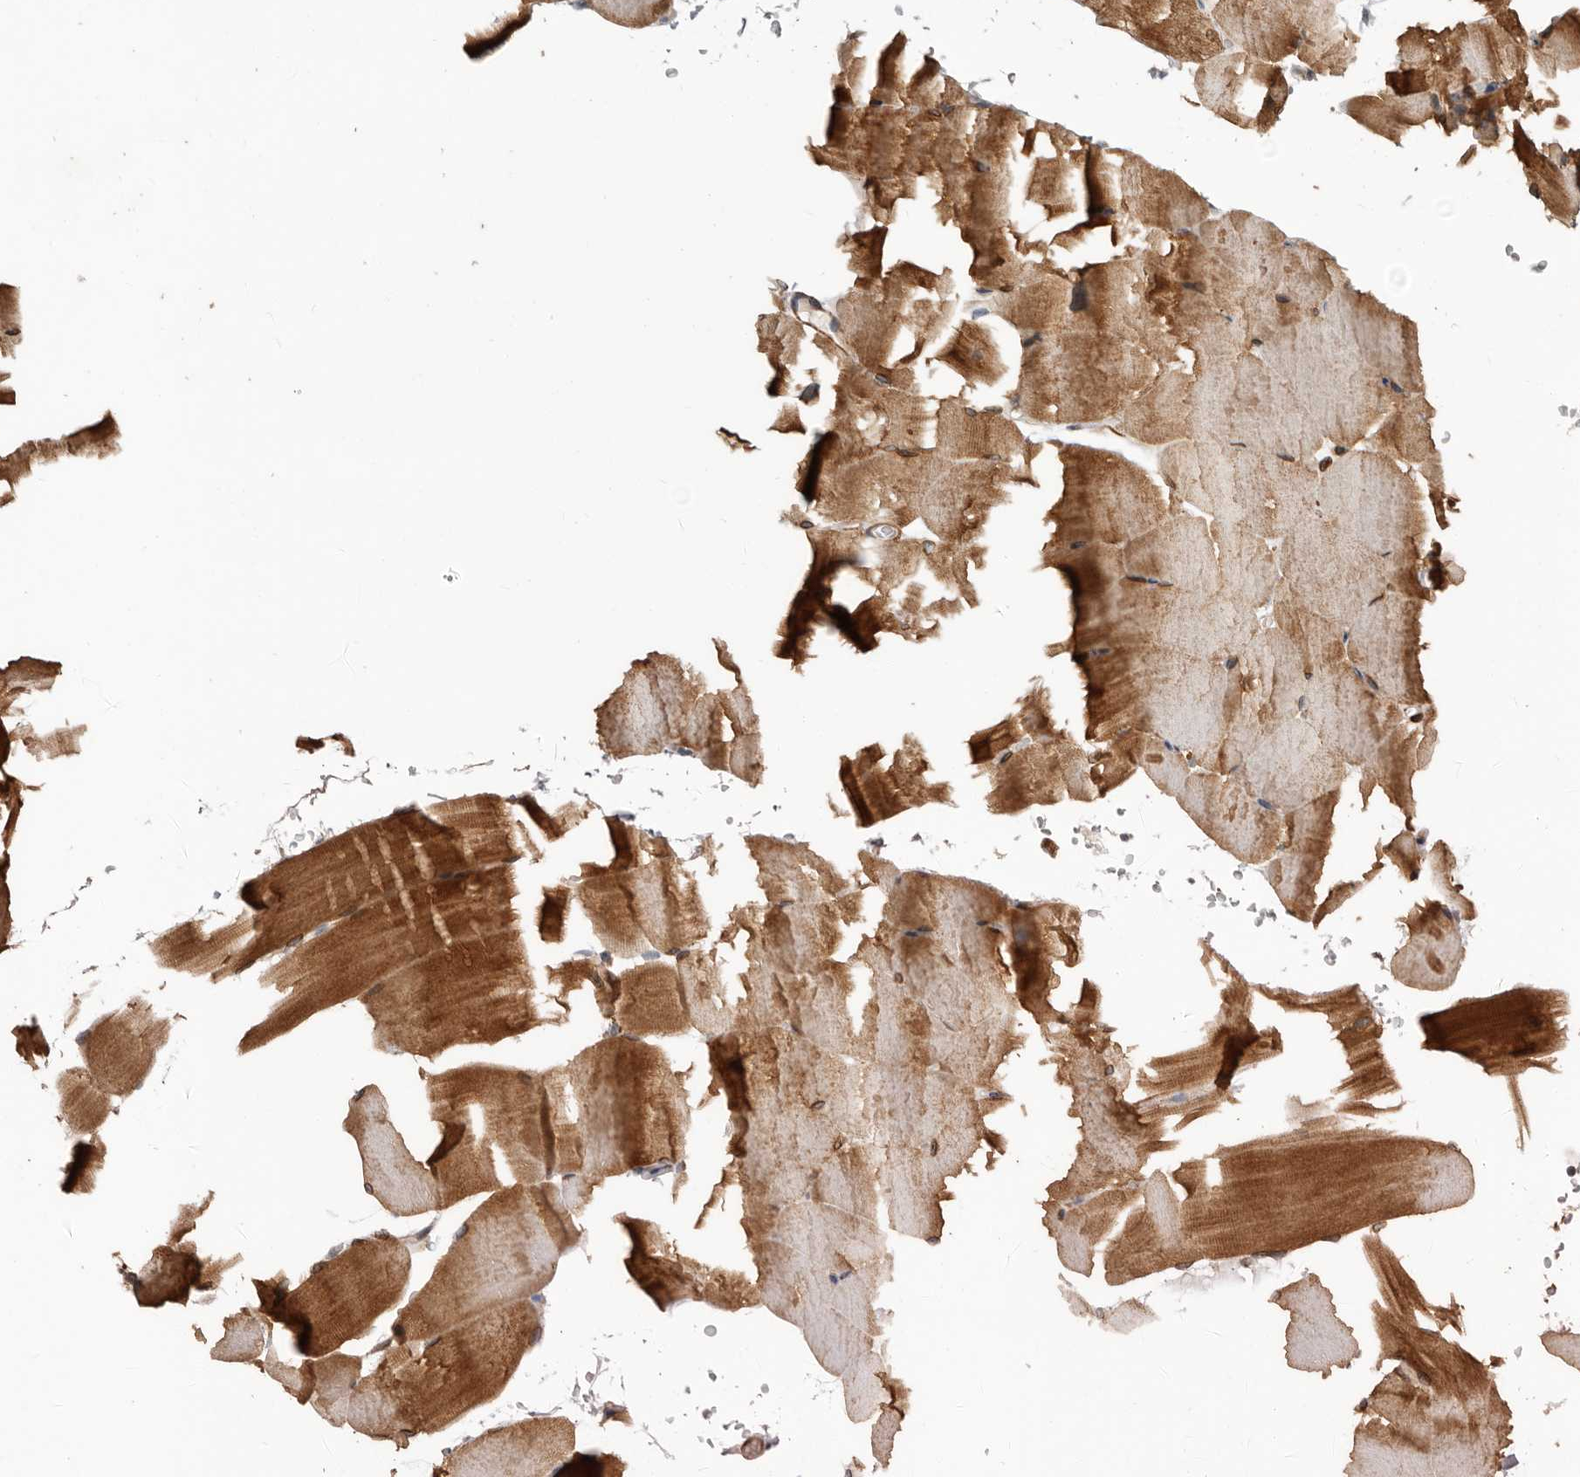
{"staining": {"intensity": "moderate", "quantity": ">75%", "location": "cytoplasmic/membranous,nuclear"}, "tissue": "skeletal muscle", "cell_type": "Myocytes", "image_type": "normal", "snomed": [{"axis": "morphology", "description": "Normal tissue, NOS"}, {"axis": "topography", "description": "Skeletal muscle"}, {"axis": "topography", "description": "Parathyroid gland"}], "caption": "Brown immunohistochemical staining in normal human skeletal muscle displays moderate cytoplasmic/membranous,nuclear positivity in about >75% of myocytes. (IHC, brightfield microscopy, high magnification).", "gene": "PROKR1", "patient": {"sex": "female", "age": 37}}